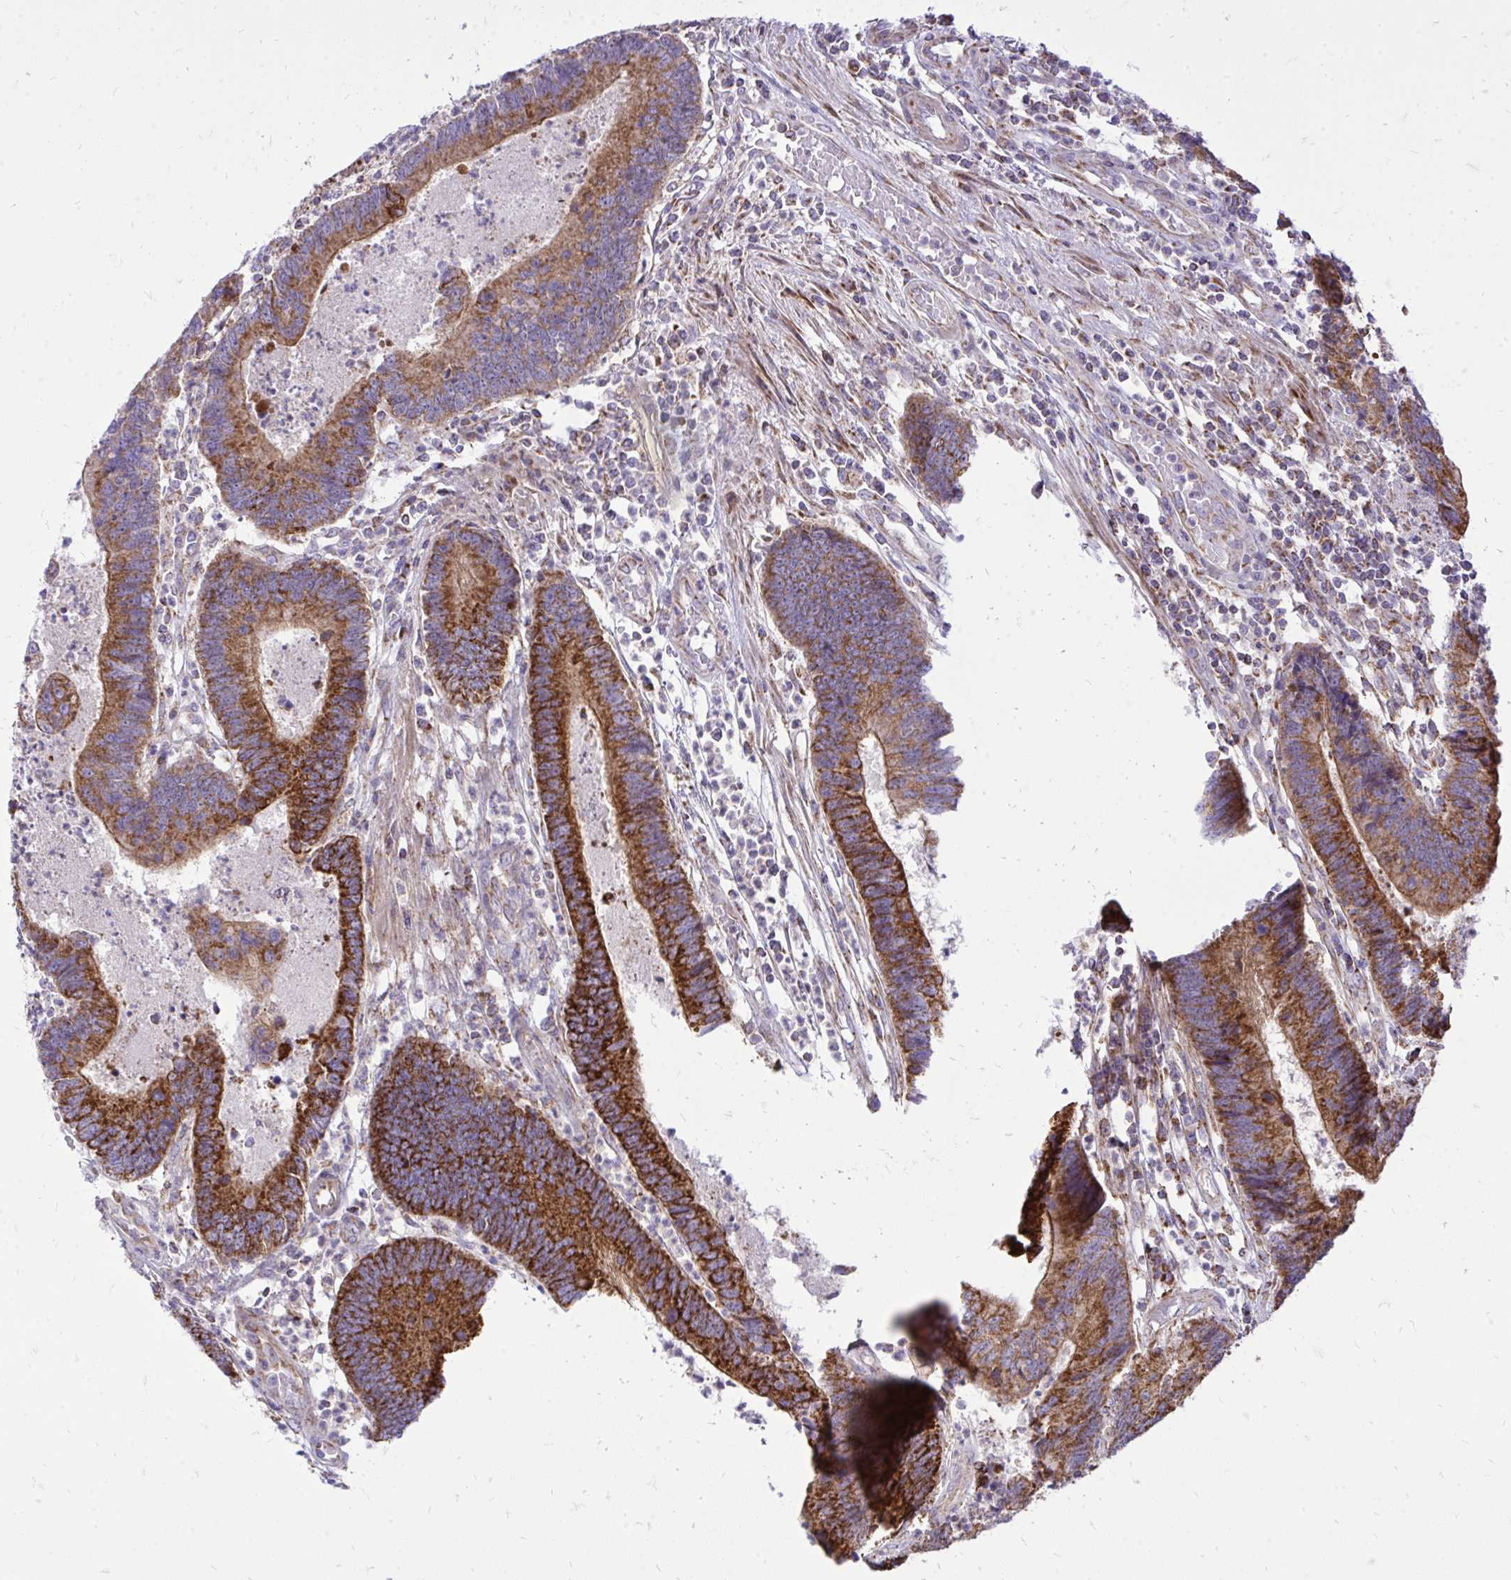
{"staining": {"intensity": "strong", "quantity": ">75%", "location": "cytoplasmic/membranous"}, "tissue": "colorectal cancer", "cell_type": "Tumor cells", "image_type": "cancer", "snomed": [{"axis": "morphology", "description": "Adenocarcinoma, NOS"}, {"axis": "topography", "description": "Colon"}], "caption": "Immunohistochemical staining of human adenocarcinoma (colorectal) shows strong cytoplasmic/membranous protein positivity in about >75% of tumor cells.", "gene": "SPTBN2", "patient": {"sex": "female", "age": 67}}